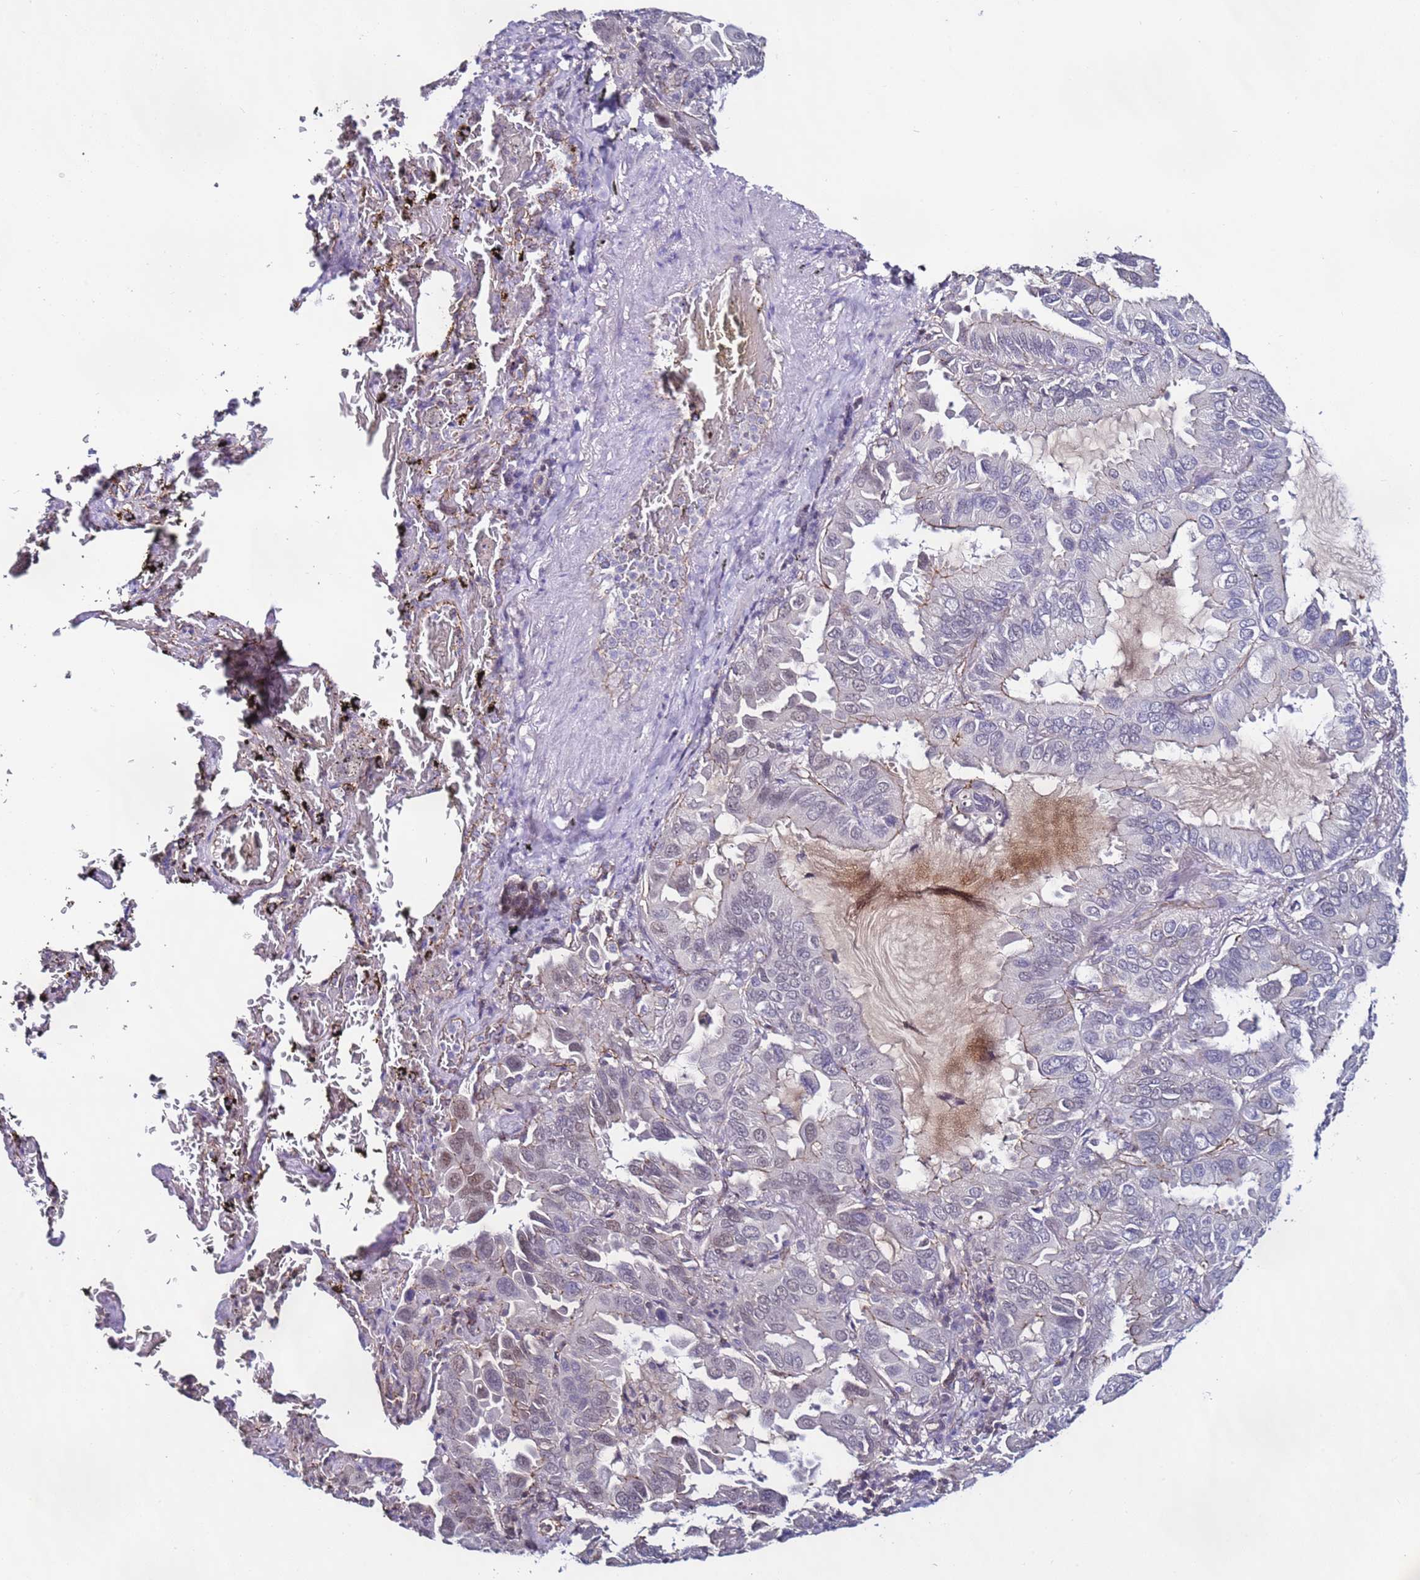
{"staining": {"intensity": "weak", "quantity": "<25%", "location": "nuclear"}, "tissue": "lung cancer", "cell_type": "Tumor cells", "image_type": "cancer", "snomed": [{"axis": "morphology", "description": "Adenocarcinoma, NOS"}, {"axis": "topography", "description": "Lung"}], "caption": "DAB (3,3'-diaminobenzidine) immunohistochemical staining of human lung cancer (adenocarcinoma) reveals no significant staining in tumor cells.", "gene": "TENM3", "patient": {"sex": "male", "age": 64}}